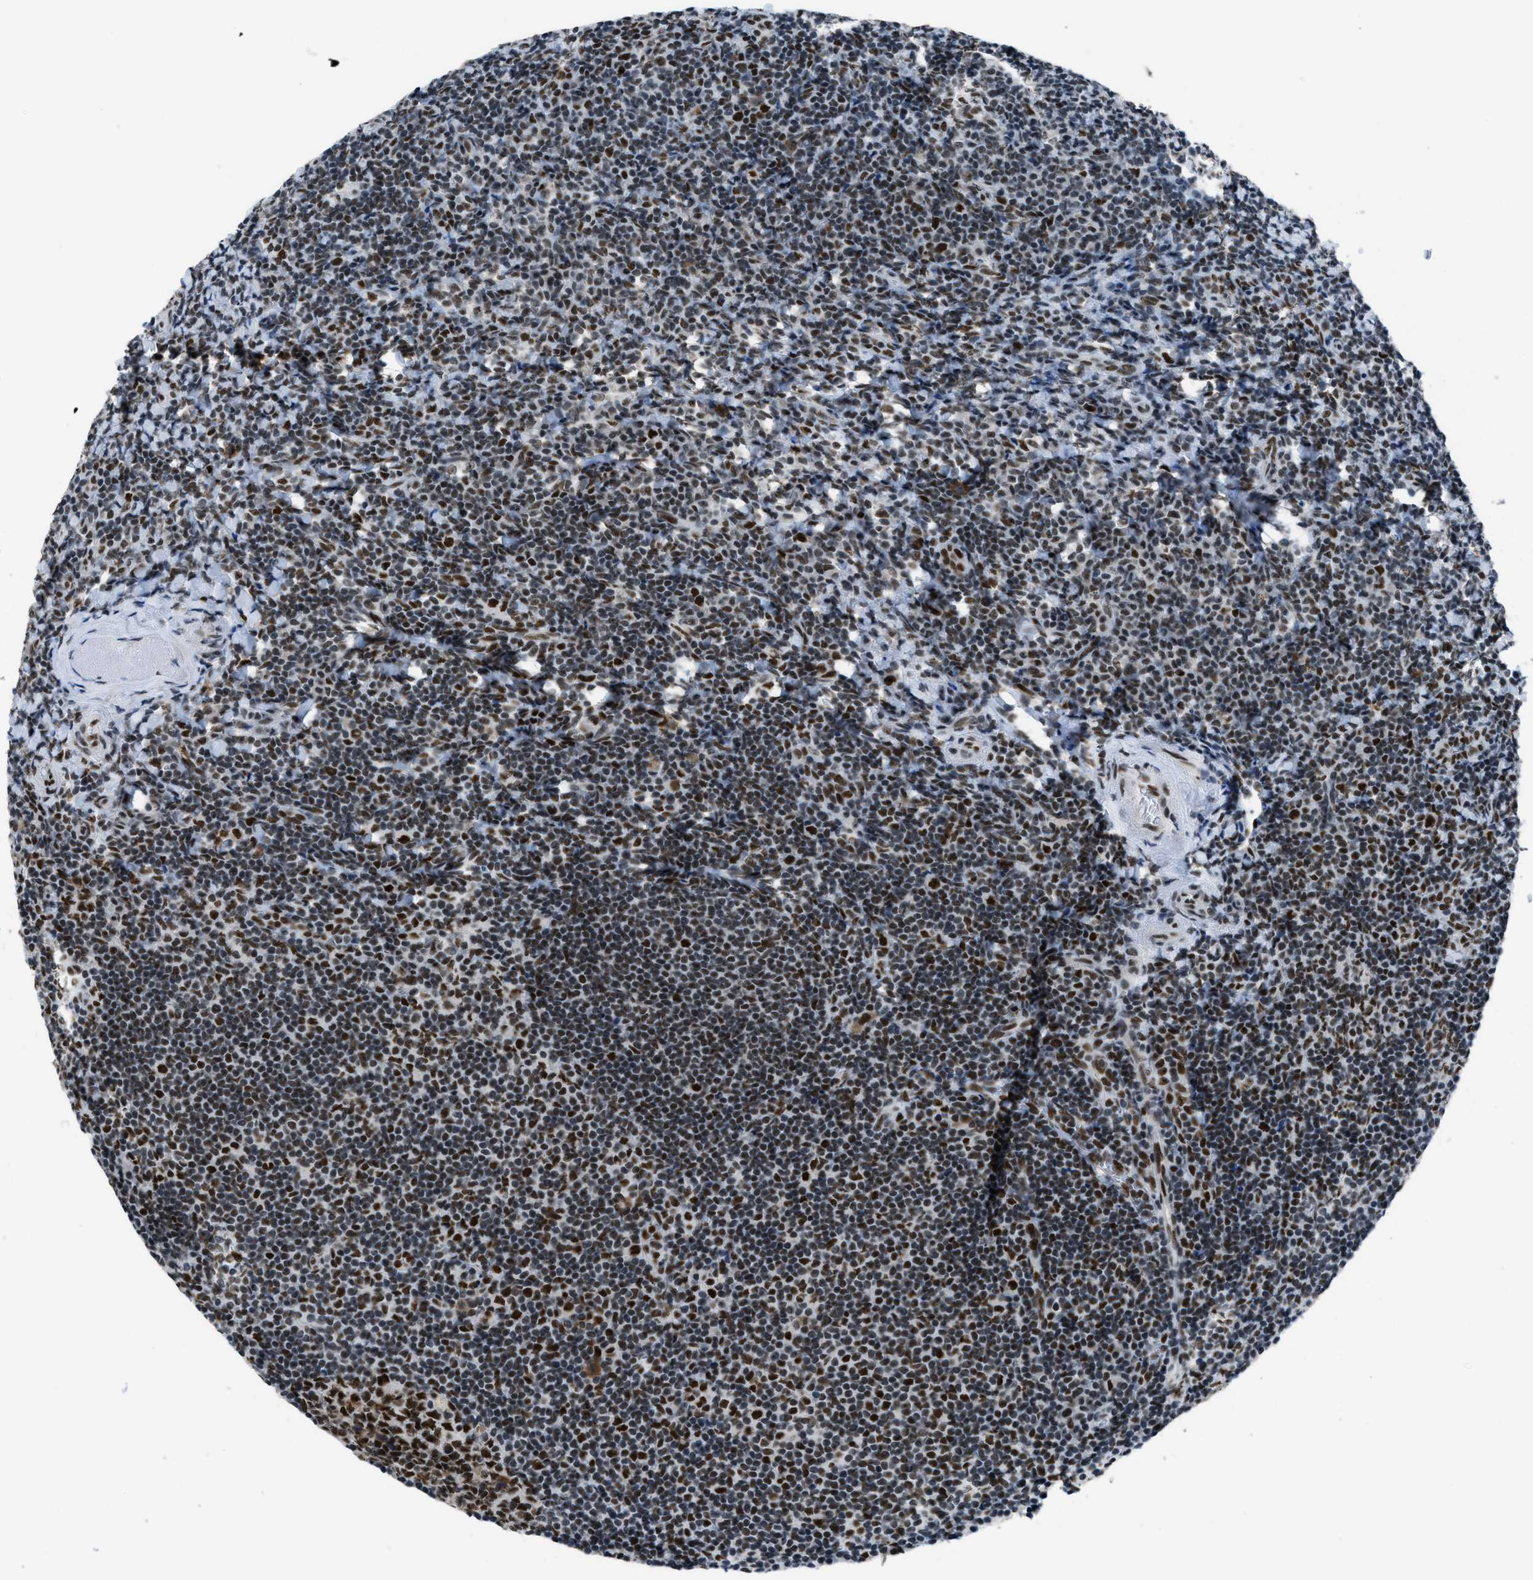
{"staining": {"intensity": "strong", "quantity": ">75%", "location": "nuclear"}, "tissue": "tonsil", "cell_type": "Germinal center cells", "image_type": "normal", "snomed": [{"axis": "morphology", "description": "Normal tissue, NOS"}, {"axis": "topography", "description": "Tonsil"}], "caption": "Brown immunohistochemical staining in normal tonsil reveals strong nuclear positivity in approximately >75% of germinal center cells. (brown staining indicates protein expression, while blue staining denotes nuclei).", "gene": "GATAD2B", "patient": {"sex": "male", "age": 37}}